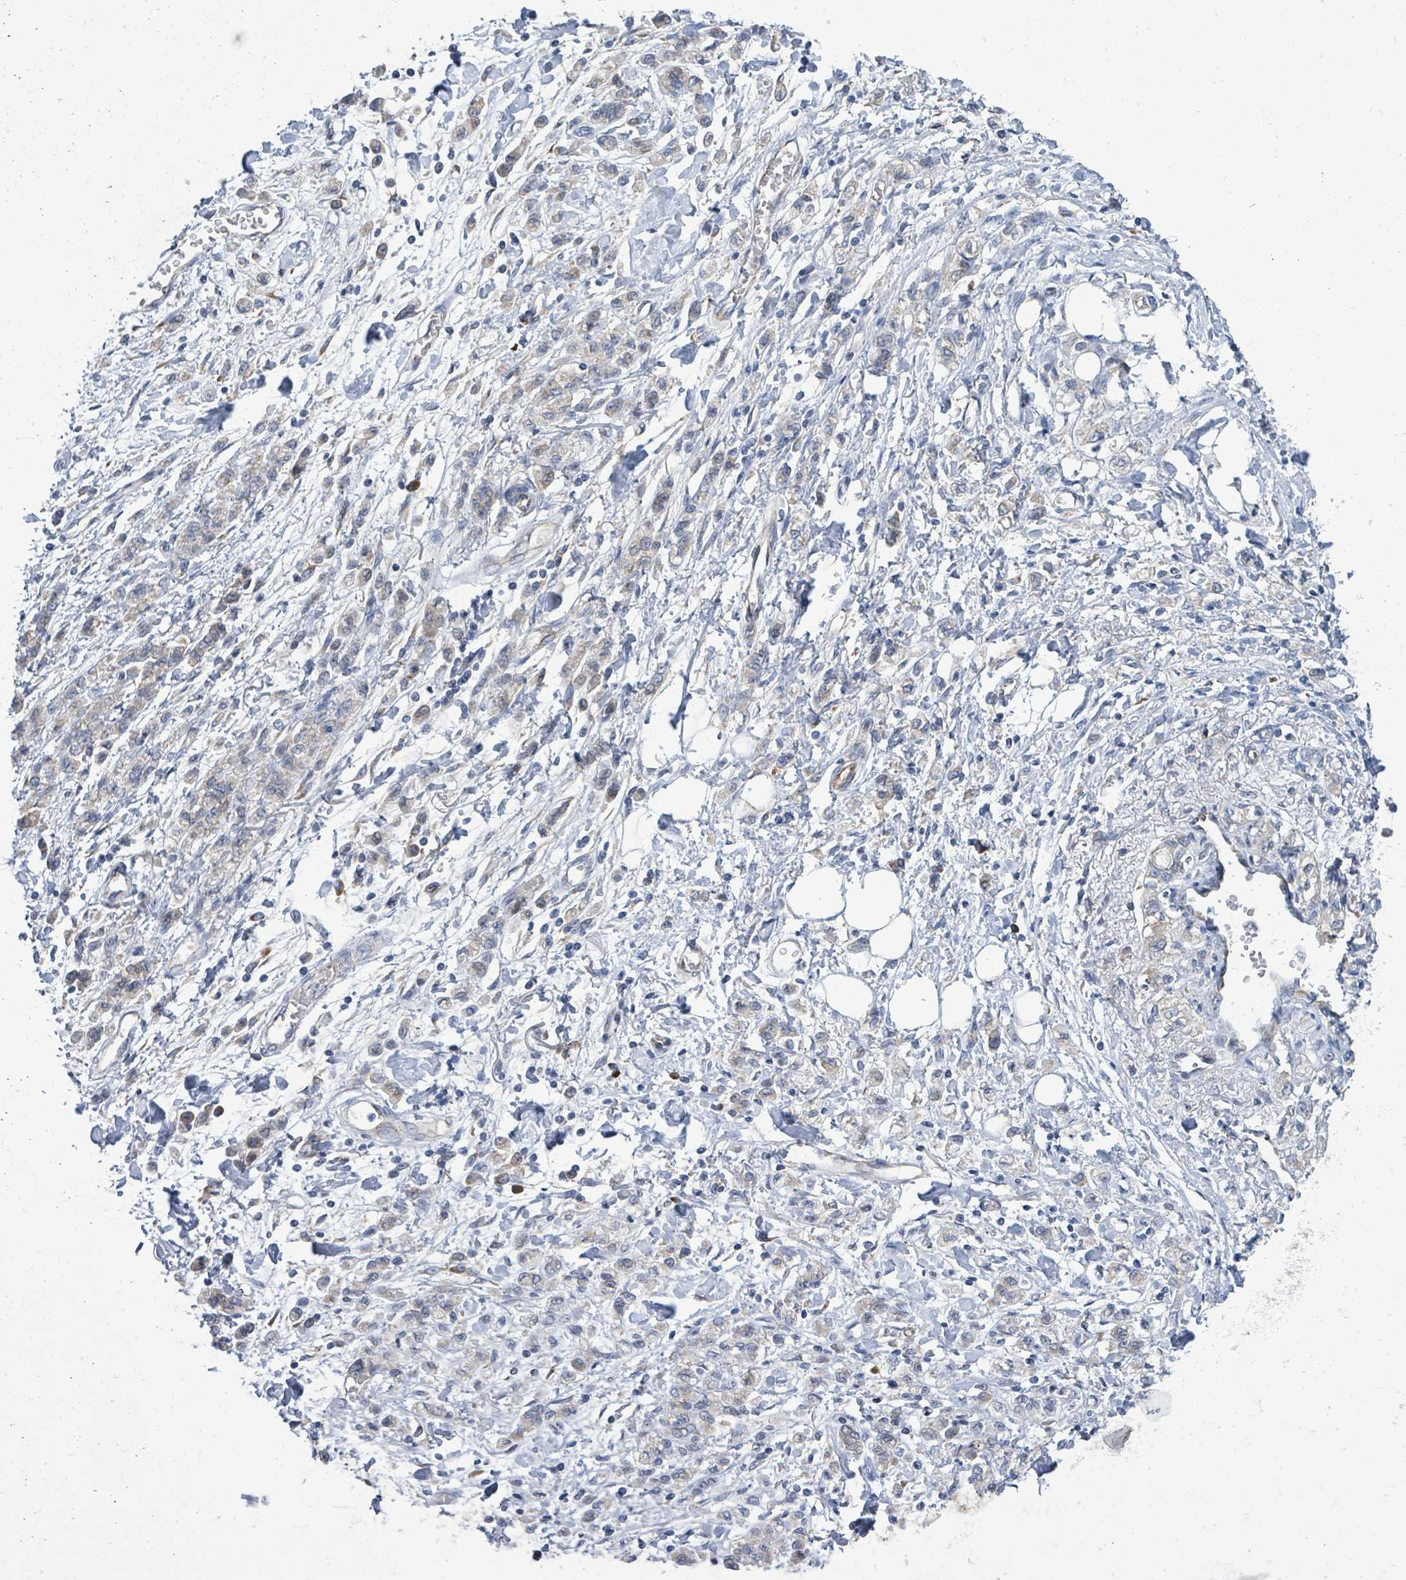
{"staining": {"intensity": "weak", "quantity": "<25%", "location": "cytoplasmic/membranous"}, "tissue": "stomach cancer", "cell_type": "Tumor cells", "image_type": "cancer", "snomed": [{"axis": "morphology", "description": "Adenocarcinoma, NOS"}, {"axis": "topography", "description": "Stomach"}], "caption": "The IHC photomicrograph has no significant positivity in tumor cells of adenocarcinoma (stomach) tissue. (DAB IHC visualized using brightfield microscopy, high magnification).", "gene": "NOMO1", "patient": {"sex": "male", "age": 77}}